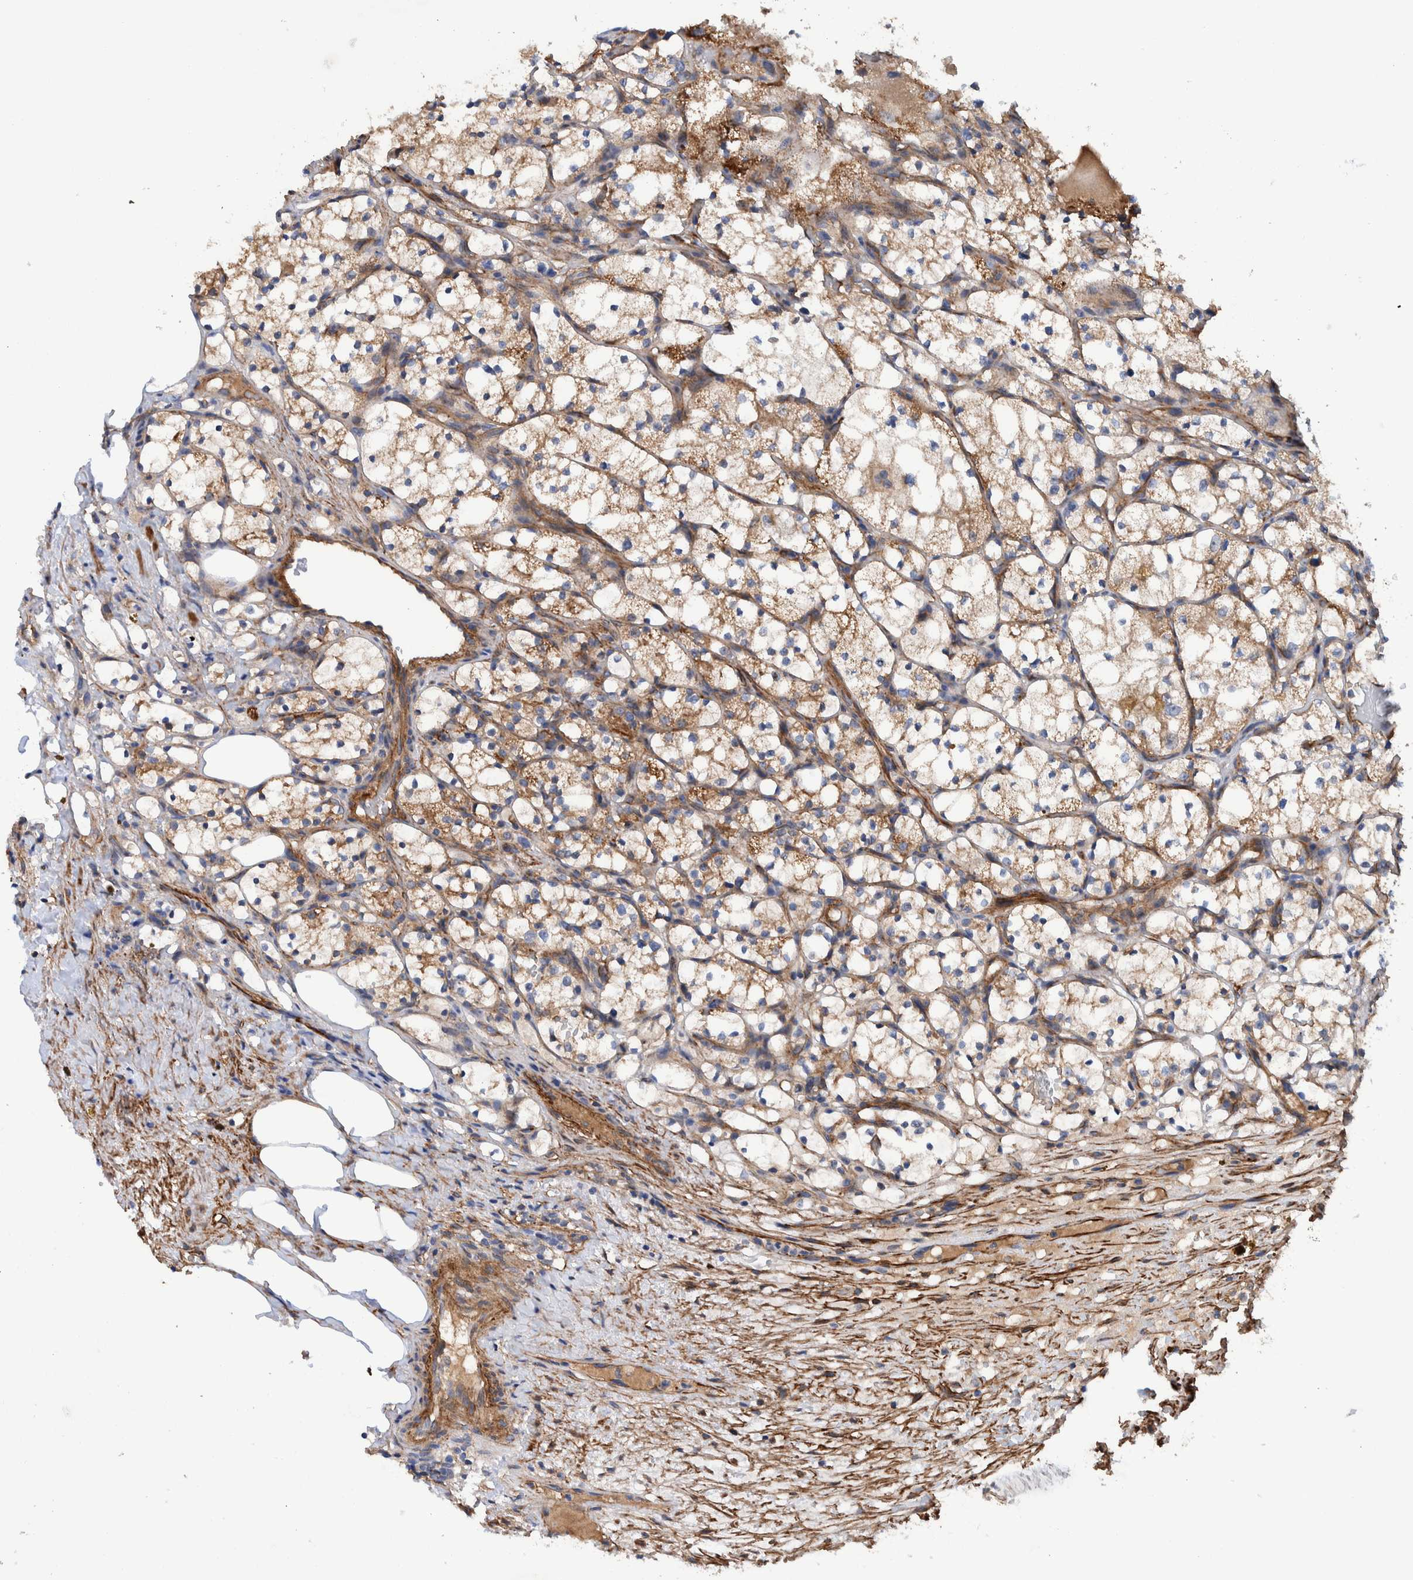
{"staining": {"intensity": "weak", "quantity": "25%-75%", "location": "cytoplasmic/membranous"}, "tissue": "renal cancer", "cell_type": "Tumor cells", "image_type": "cancer", "snomed": [{"axis": "morphology", "description": "Adenocarcinoma, NOS"}, {"axis": "topography", "description": "Kidney"}], "caption": "DAB immunohistochemical staining of human adenocarcinoma (renal) exhibits weak cytoplasmic/membranous protein staining in approximately 25%-75% of tumor cells.", "gene": "SLC25A10", "patient": {"sex": "female", "age": 69}}